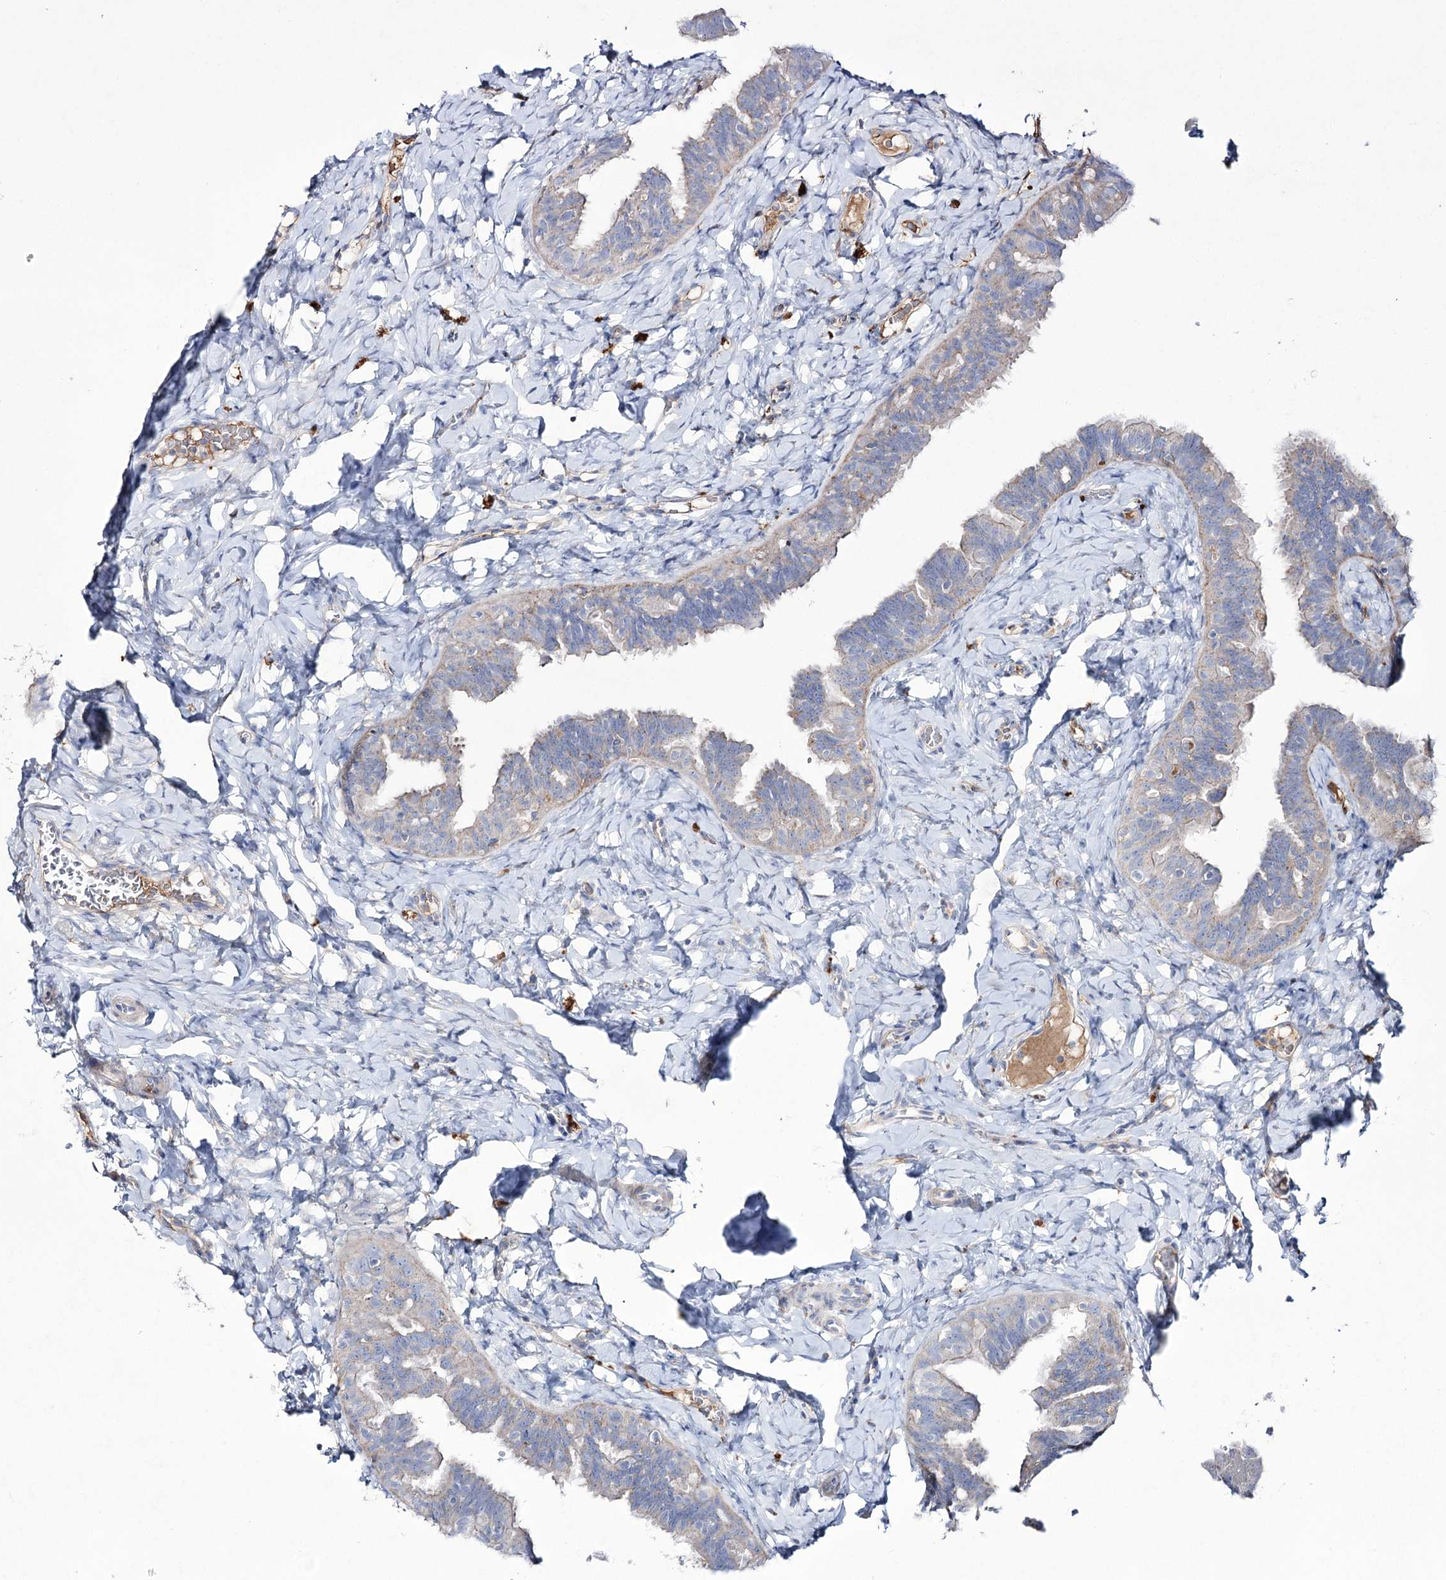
{"staining": {"intensity": "weak", "quantity": "<25%", "location": "cytoplasmic/membranous"}, "tissue": "fallopian tube", "cell_type": "Glandular cells", "image_type": "normal", "snomed": [{"axis": "morphology", "description": "Normal tissue, NOS"}, {"axis": "topography", "description": "Fallopian tube"}], "caption": "Fallopian tube stained for a protein using immunohistochemistry displays no staining glandular cells.", "gene": "NAGLU", "patient": {"sex": "female", "age": 65}}